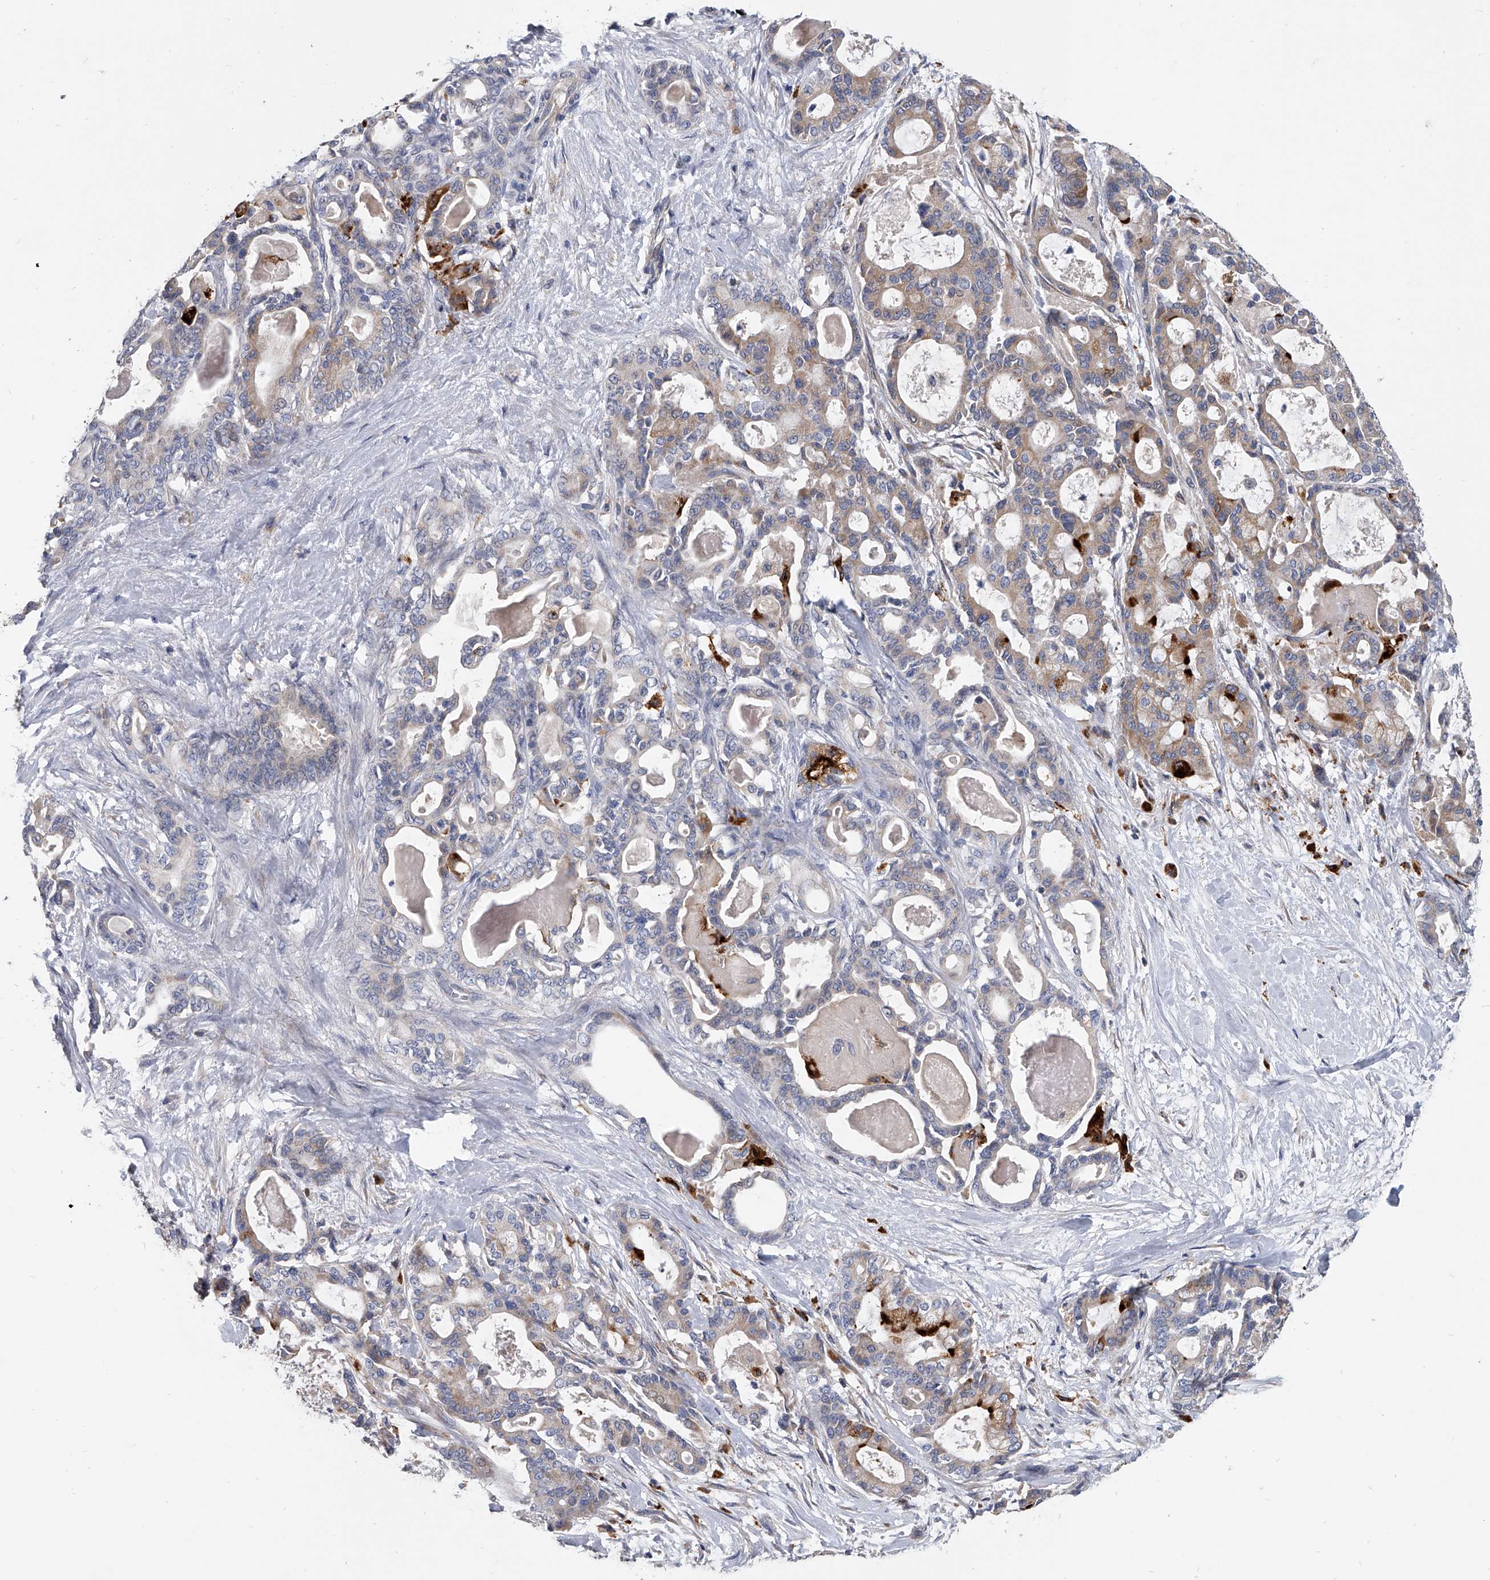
{"staining": {"intensity": "moderate", "quantity": "<25%", "location": "cytoplasmic/membranous"}, "tissue": "pancreatic cancer", "cell_type": "Tumor cells", "image_type": "cancer", "snomed": [{"axis": "morphology", "description": "Adenocarcinoma, NOS"}, {"axis": "topography", "description": "Pancreas"}], "caption": "Human pancreatic cancer stained for a protein (brown) exhibits moderate cytoplasmic/membranous positive staining in about <25% of tumor cells.", "gene": "SPP1", "patient": {"sex": "male", "age": 63}}